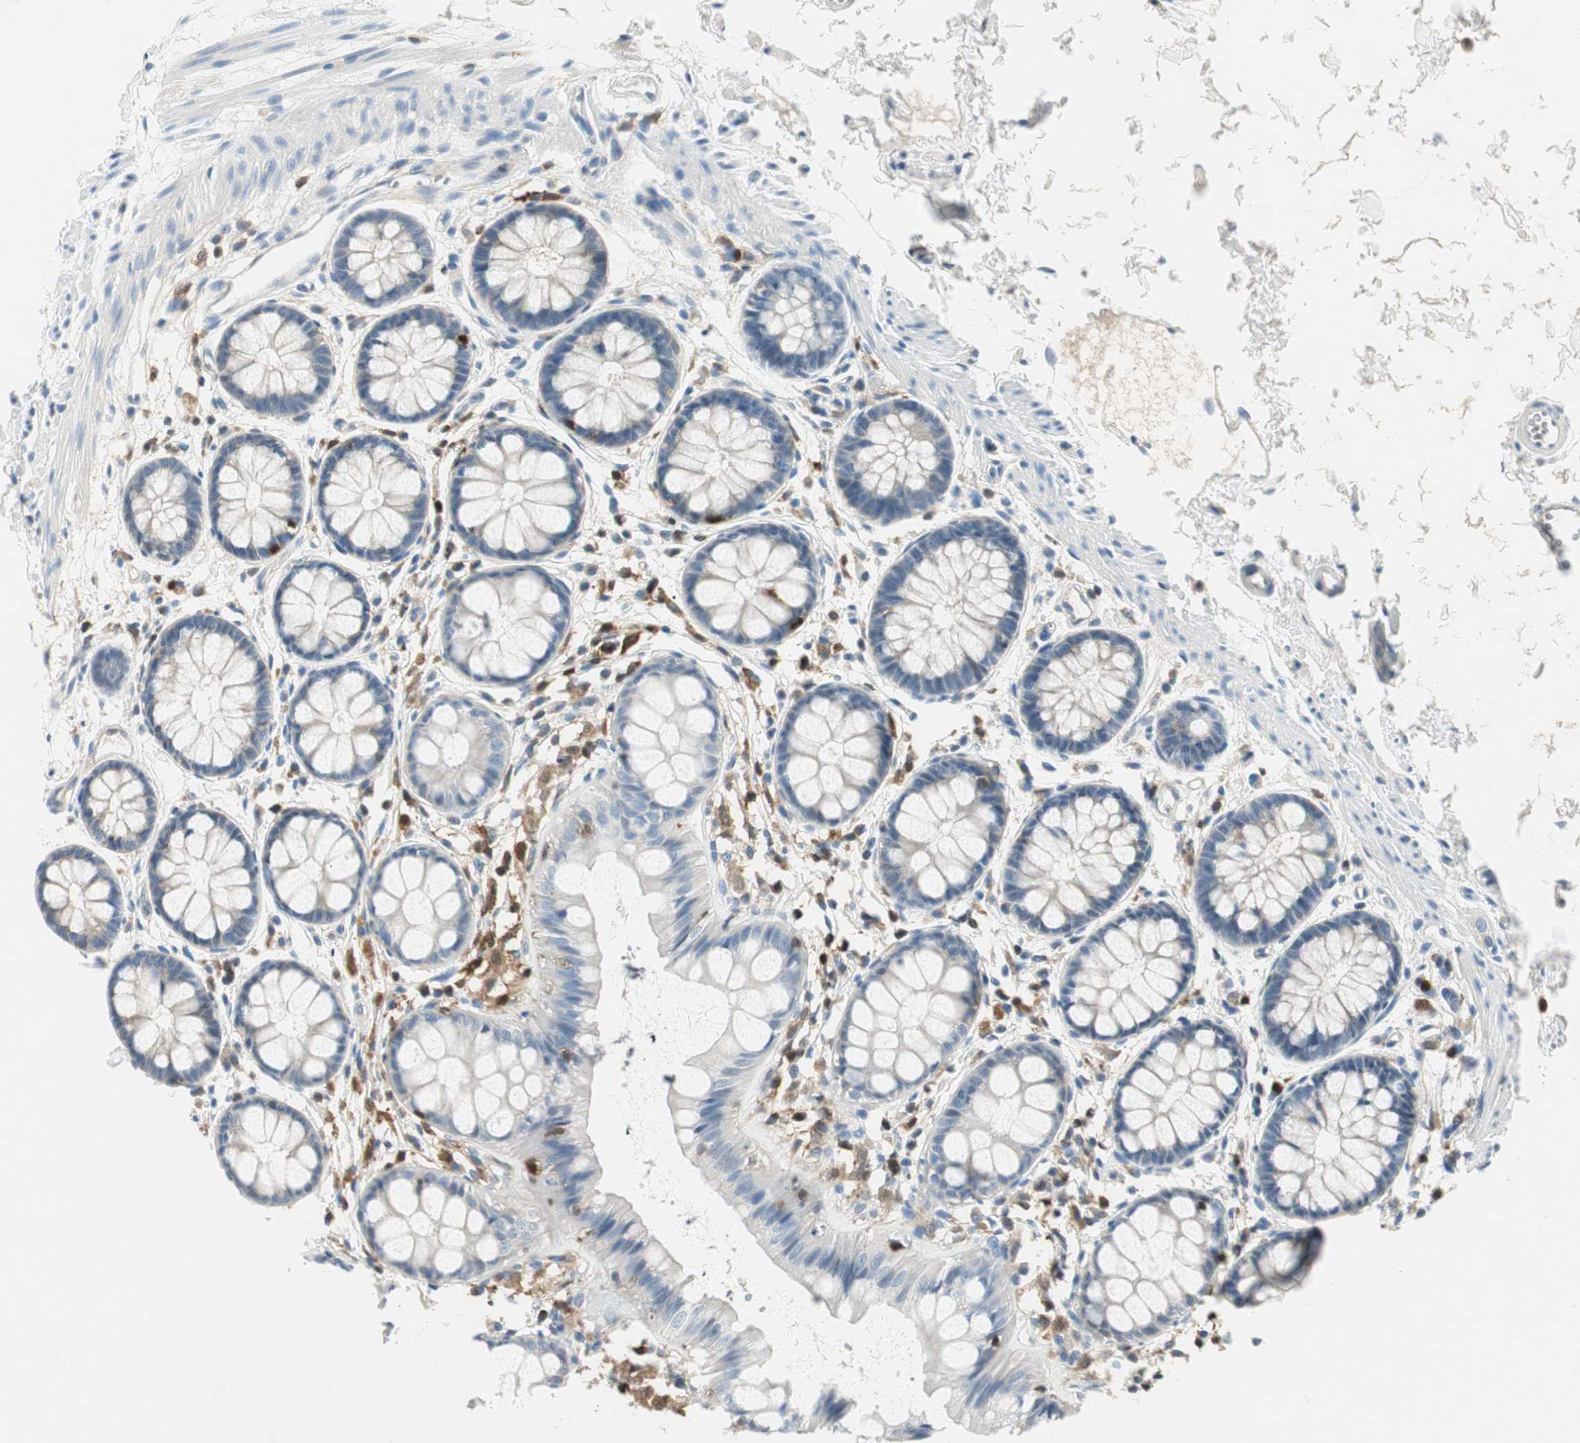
{"staining": {"intensity": "weak", "quantity": "25%-75%", "location": "cytoplasmic/membranous"}, "tissue": "rectum", "cell_type": "Glandular cells", "image_type": "normal", "snomed": [{"axis": "morphology", "description": "Normal tissue, NOS"}, {"axis": "topography", "description": "Rectum"}], "caption": "This histopathology image displays immunohistochemistry staining of benign rectum, with low weak cytoplasmic/membranous expression in approximately 25%-75% of glandular cells.", "gene": "COTL1", "patient": {"sex": "female", "age": 66}}